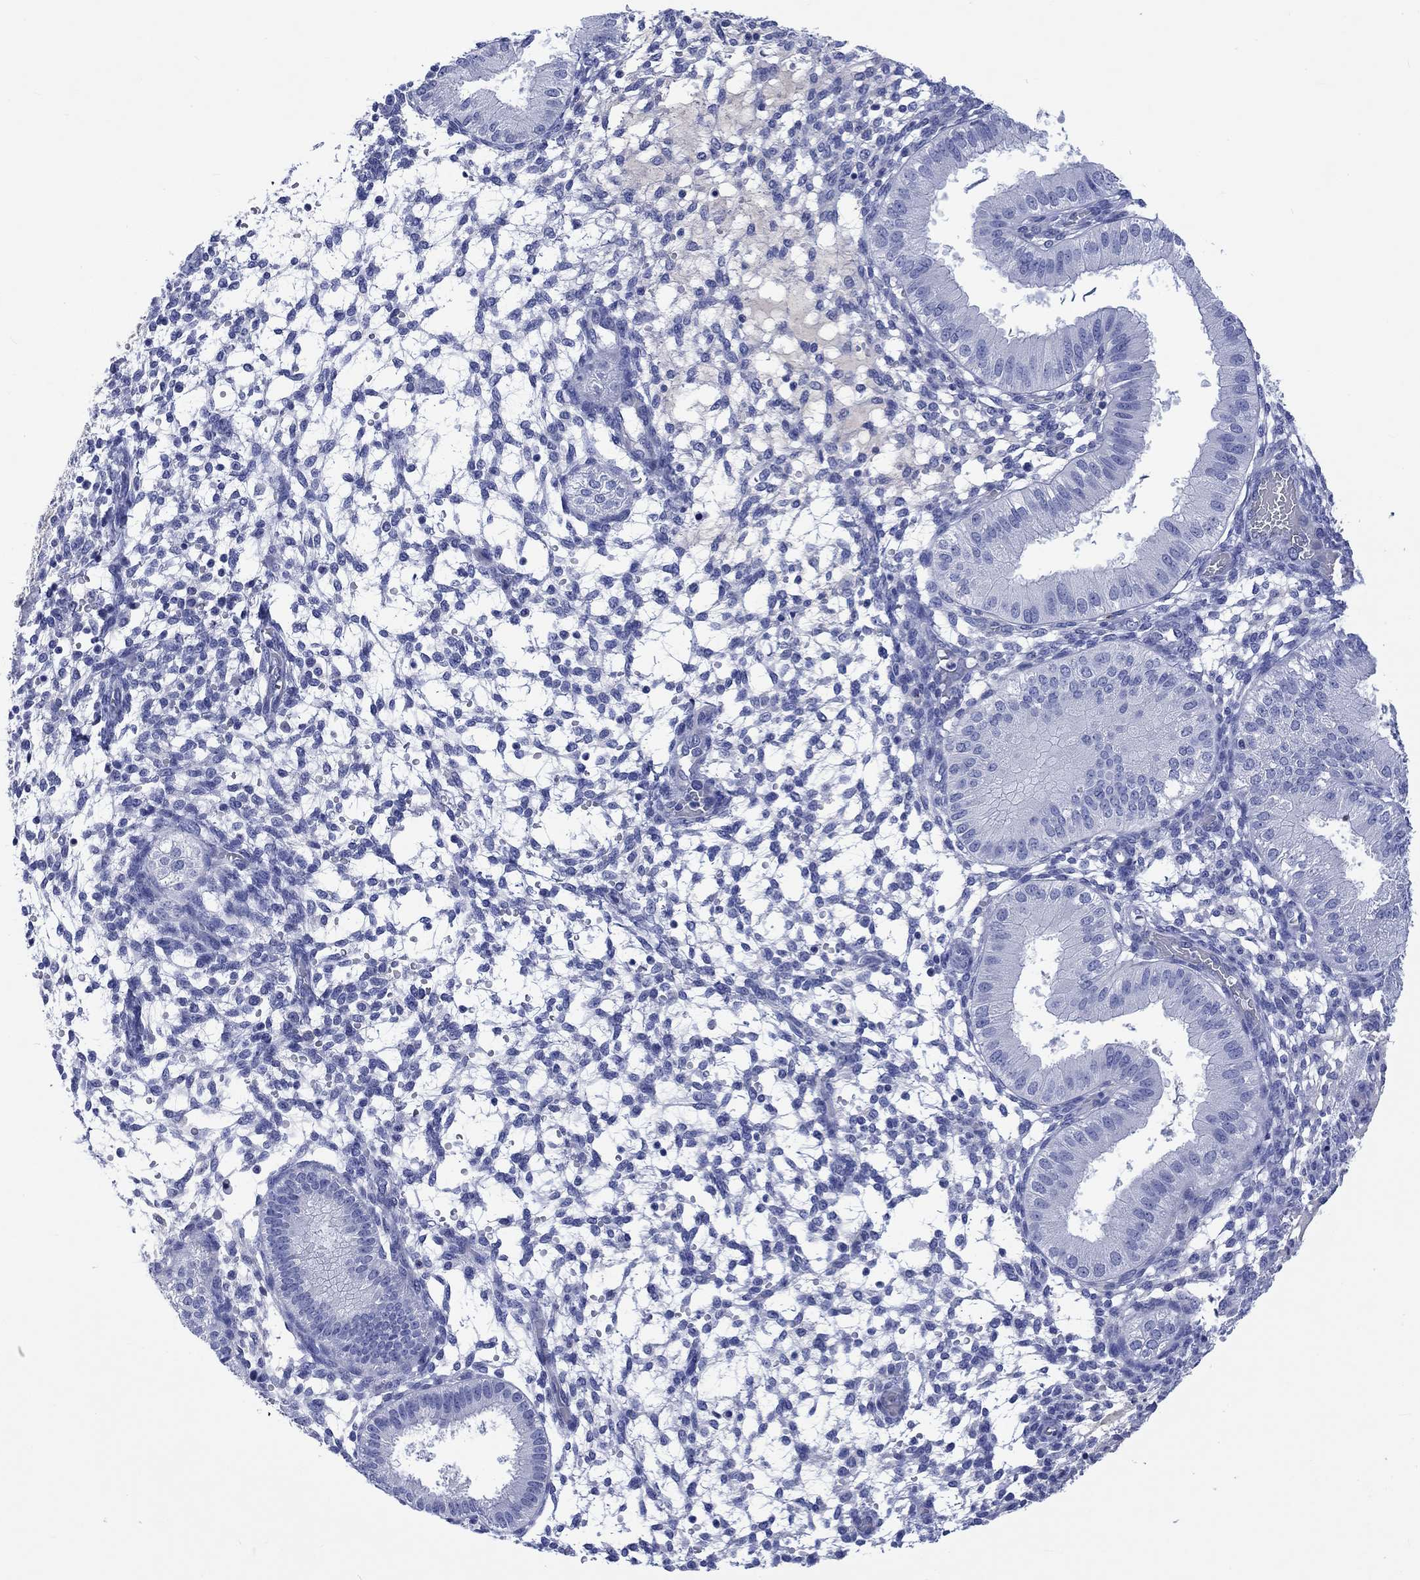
{"staining": {"intensity": "negative", "quantity": "none", "location": "none"}, "tissue": "endometrium", "cell_type": "Cells in endometrial stroma", "image_type": "normal", "snomed": [{"axis": "morphology", "description": "Normal tissue, NOS"}, {"axis": "topography", "description": "Endometrium"}], "caption": "The histopathology image exhibits no staining of cells in endometrial stroma in normal endometrium.", "gene": "CACNG3", "patient": {"sex": "female", "age": 43}}